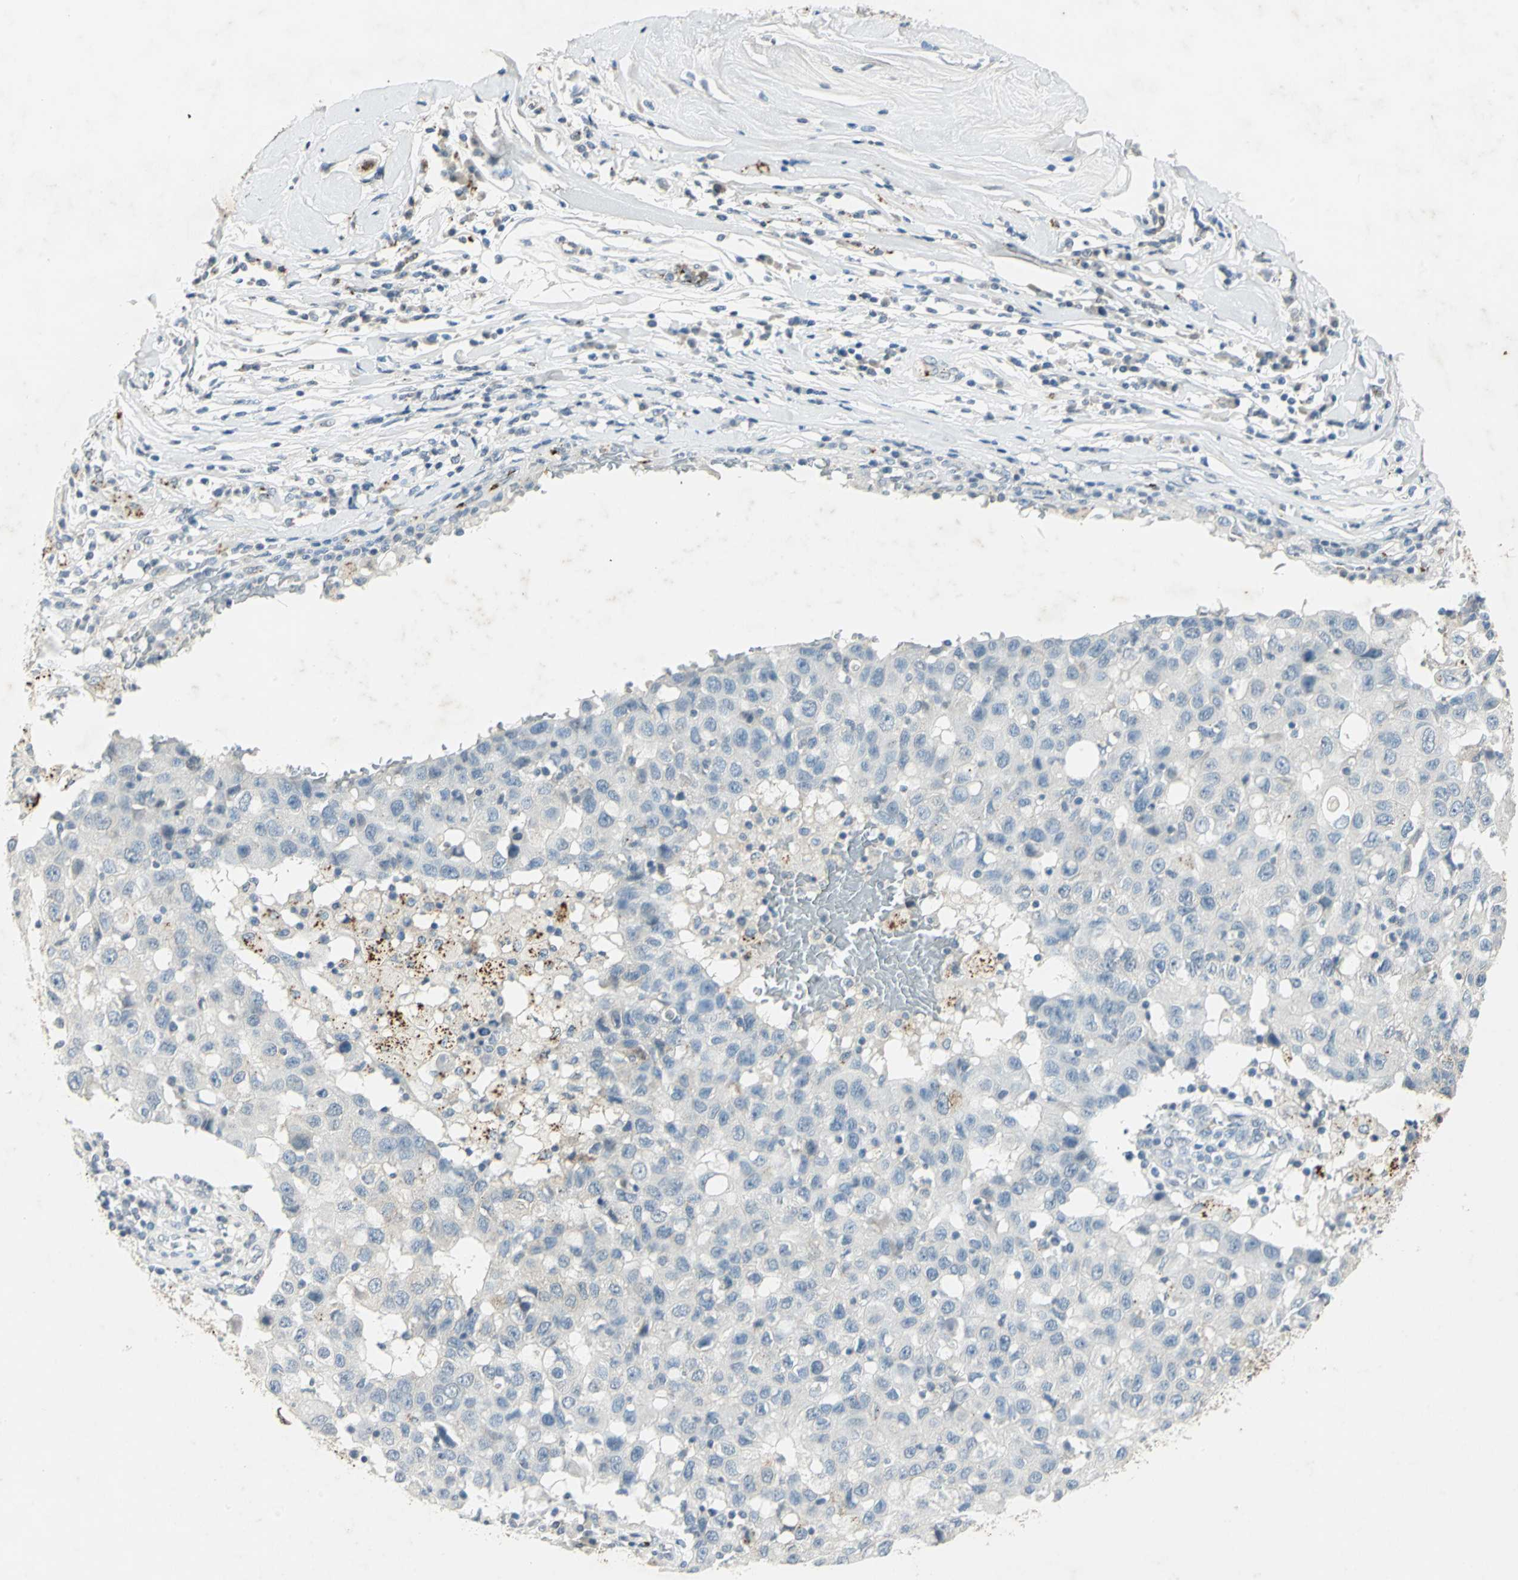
{"staining": {"intensity": "negative", "quantity": "none", "location": "none"}, "tissue": "breast cancer", "cell_type": "Tumor cells", "image_type": "cancer", "snomed": [{"axis": "morphology", "description": "Duct carcinoma"}, {"axis": "topography", "description": "Breast"}], "caption": "Immunohistochemical staining of intraductal carcinoma (breast) displays no significant positivity in tumor cells. The staining was performed using DAB (3,3'-diaminobenzidine) to visualize the protein expression in brown, while the nuclei were stained in blue with hematoxylin (Magnification: 20x).", "gene": "CAMK2B", "patient": {"sex": "female", "age": 27}}